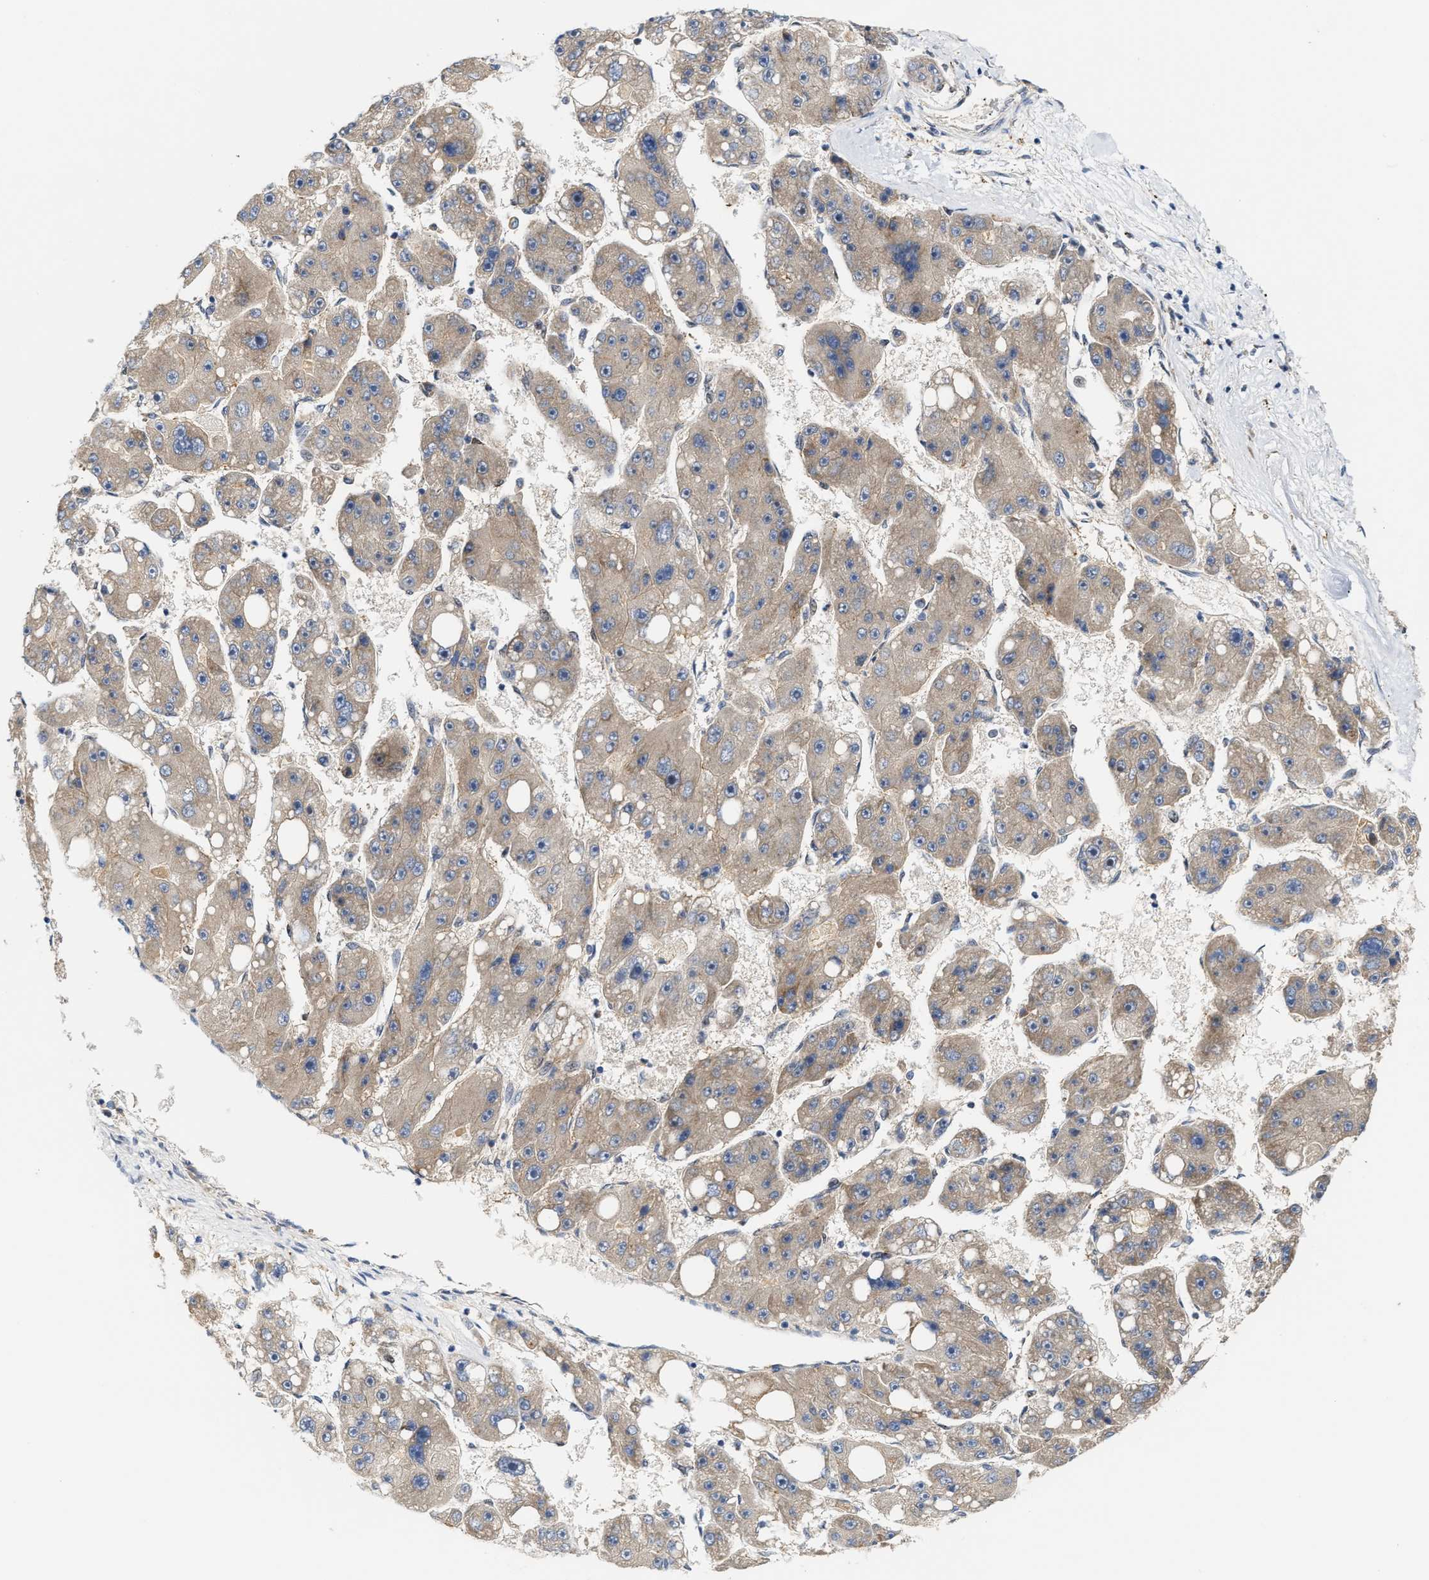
{"staining": {"intensity": "weak", "quantity": "25%-75%", "location": "cytoplasmic/membranous"}, "tissue": "liver cancer", "cell_type": "Tumor cells", "image_type": "cancer", "snomed": [{"axis": "morphology", "description": "Carcinoma, Hepatocellular, NOS"}, {"axis": "topography", "description": "Liver"}], "caption": "Protein analysis of liver hepatocellular carcinoma tissue reveals weak cytoplasmic/membranous expression in approximately 25%-75% of tumor cells.", "gene": "TCF4", "patient": {"sex": "female", "age": 61}}